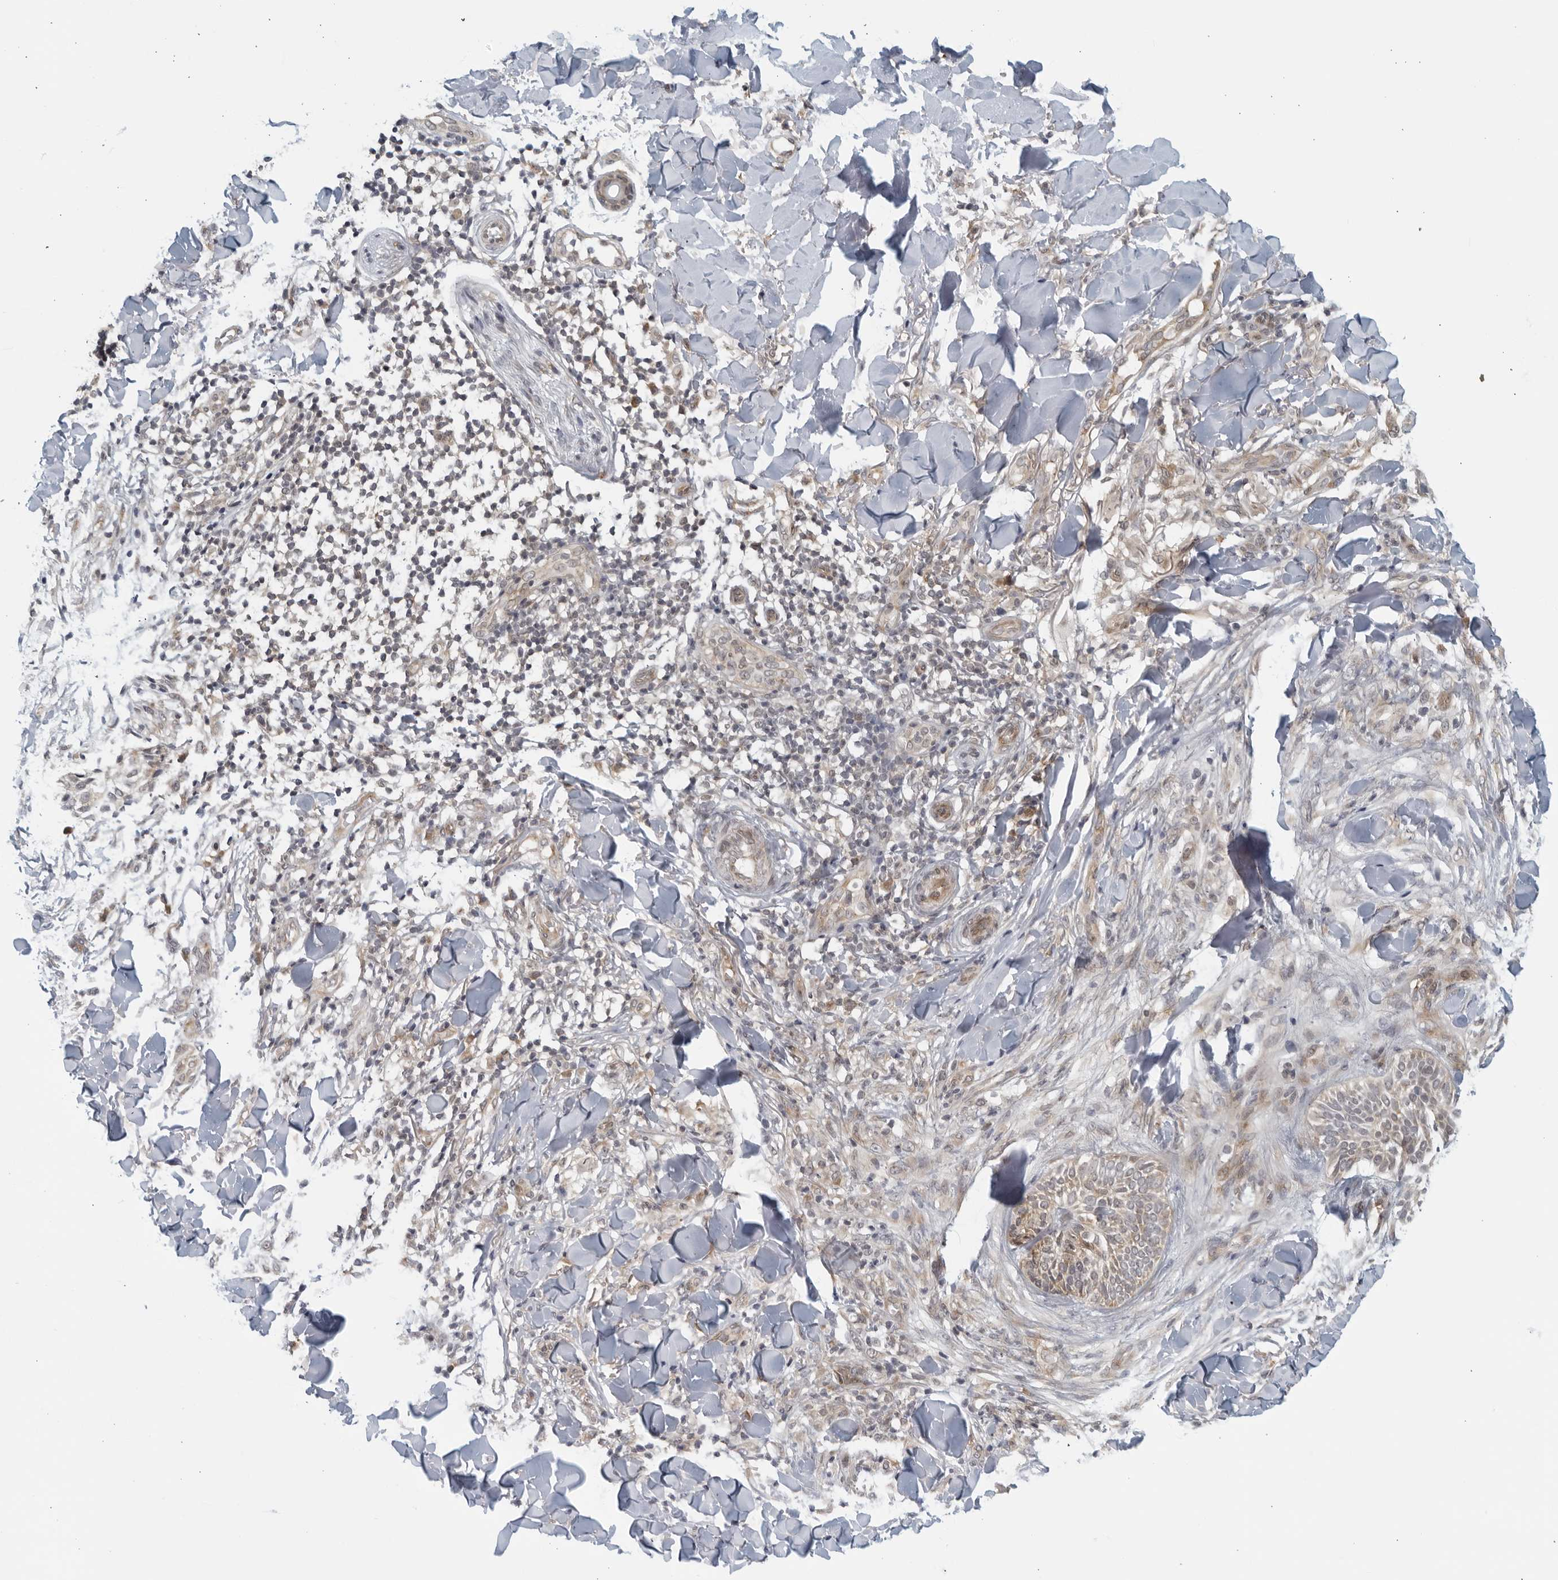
{"staining": {"intensity": "weak", "quantity": ">75%", "location": "cytoplasmic/membranous"}, "tissue": "skin cancer", "cell_type": "Tumor cells", "image_type": "cancer", "snomed": [{"axis": "morphology", "description": "Normal tissue, NOS"}, {"axis": "morphology", "description": "Basal cell carcinoma"}, {"axis": "topography", "description": "Skin"}], "caption": "IHC of human skin cancer (basal cell carcinoma) exhibits low levels of weak cytoplasmic/membranous staining in approximately >75% of tumor cells. The protein of interest is stained brown, and the nuclei are stained in blue (DAB IHC with brightfield microscopy, high magnification).", "gene": "RC3H1", "patient": {"sex": "male", "age": 67}}